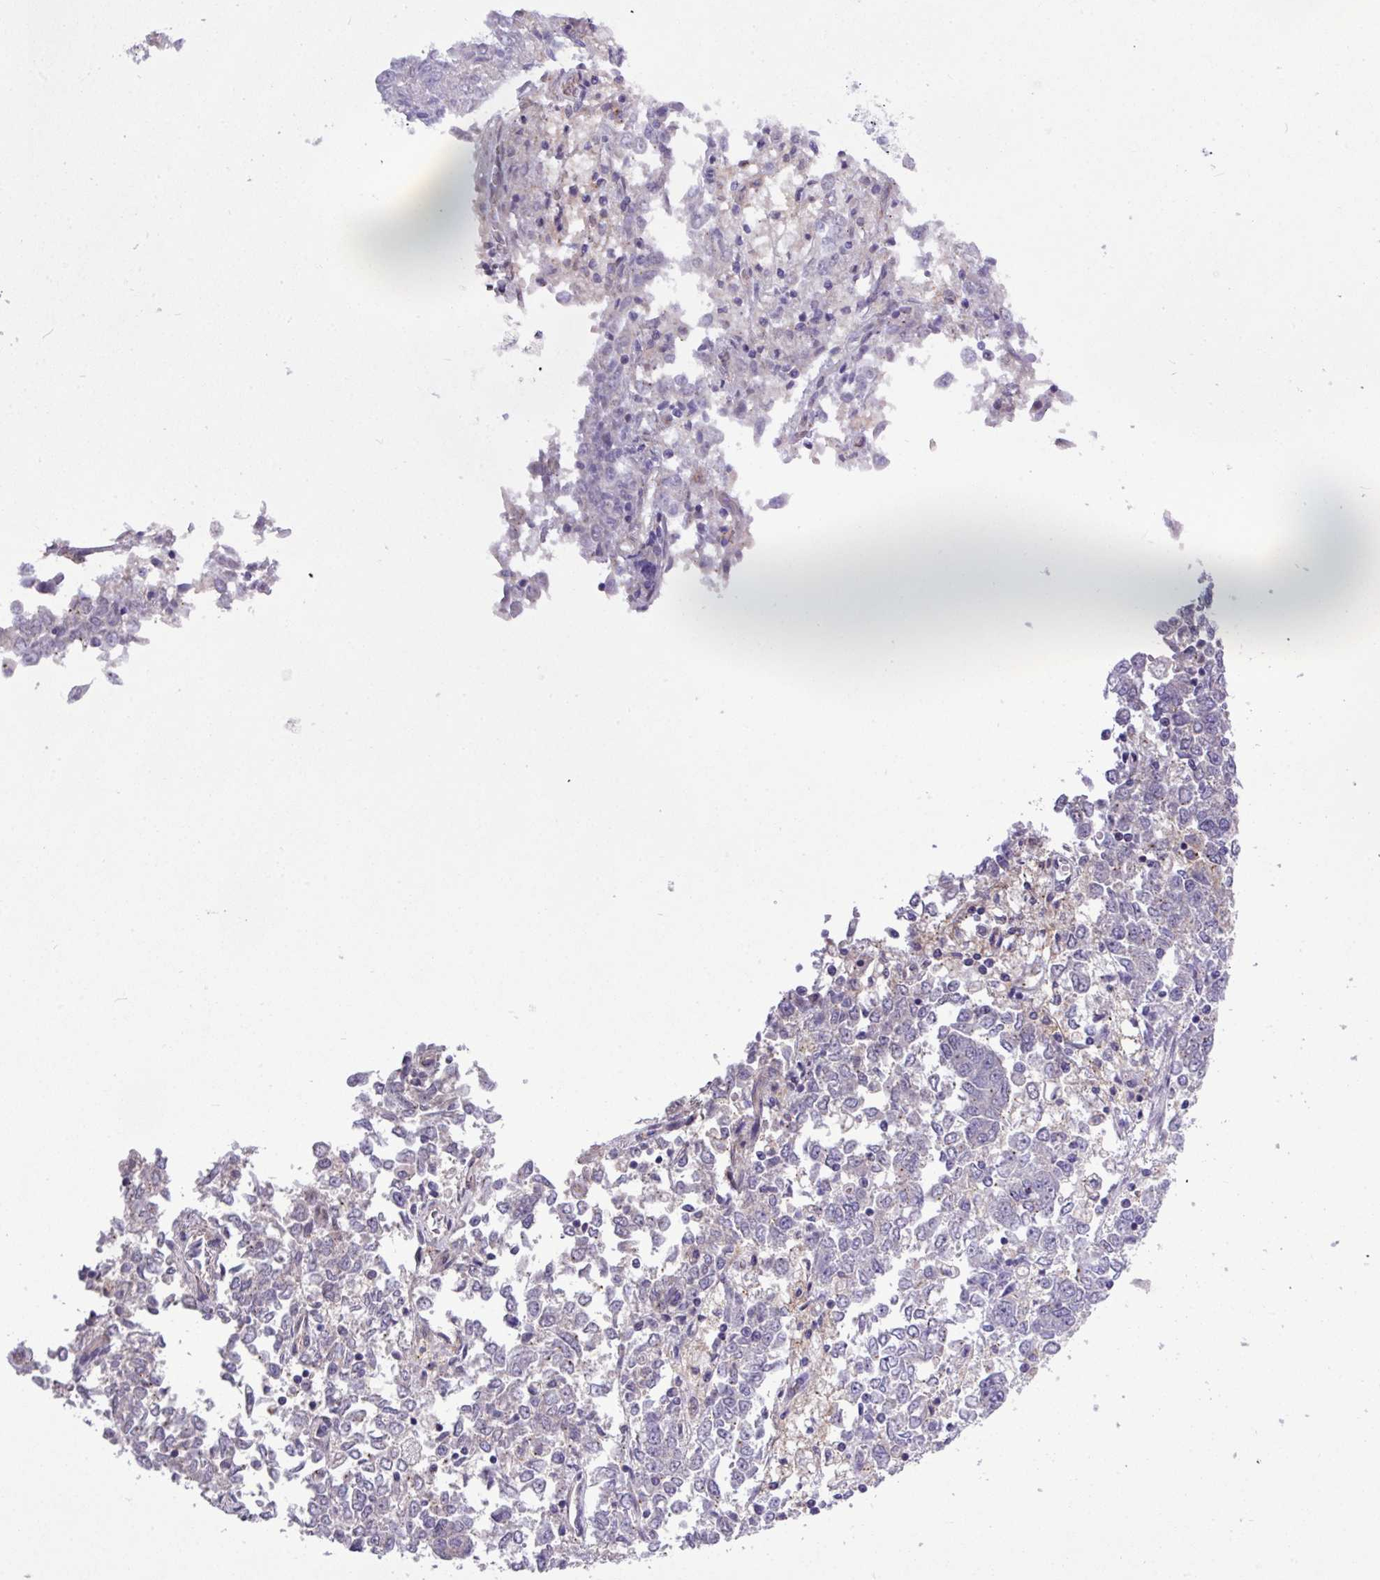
{"staining": {"intensity": "negative", "quantity": "none", "location": "none"}, "tissue": "endometrial cancer", "cell_type": "Tumor cells", "image_type": "cancer", "snomed": [{"axis": "morphology", "description": "Adenocarcinoma, NOS"}, {"axis": "topography", "description": "Endometrium"}], "caption": "Immunohistochemistry image of human endometrial adenocarcinoma stained for a protein (brown), which displays no expression in tumor cells.", "gene": "SPINK8", "patient": {"sex": "female", "age": 80}}